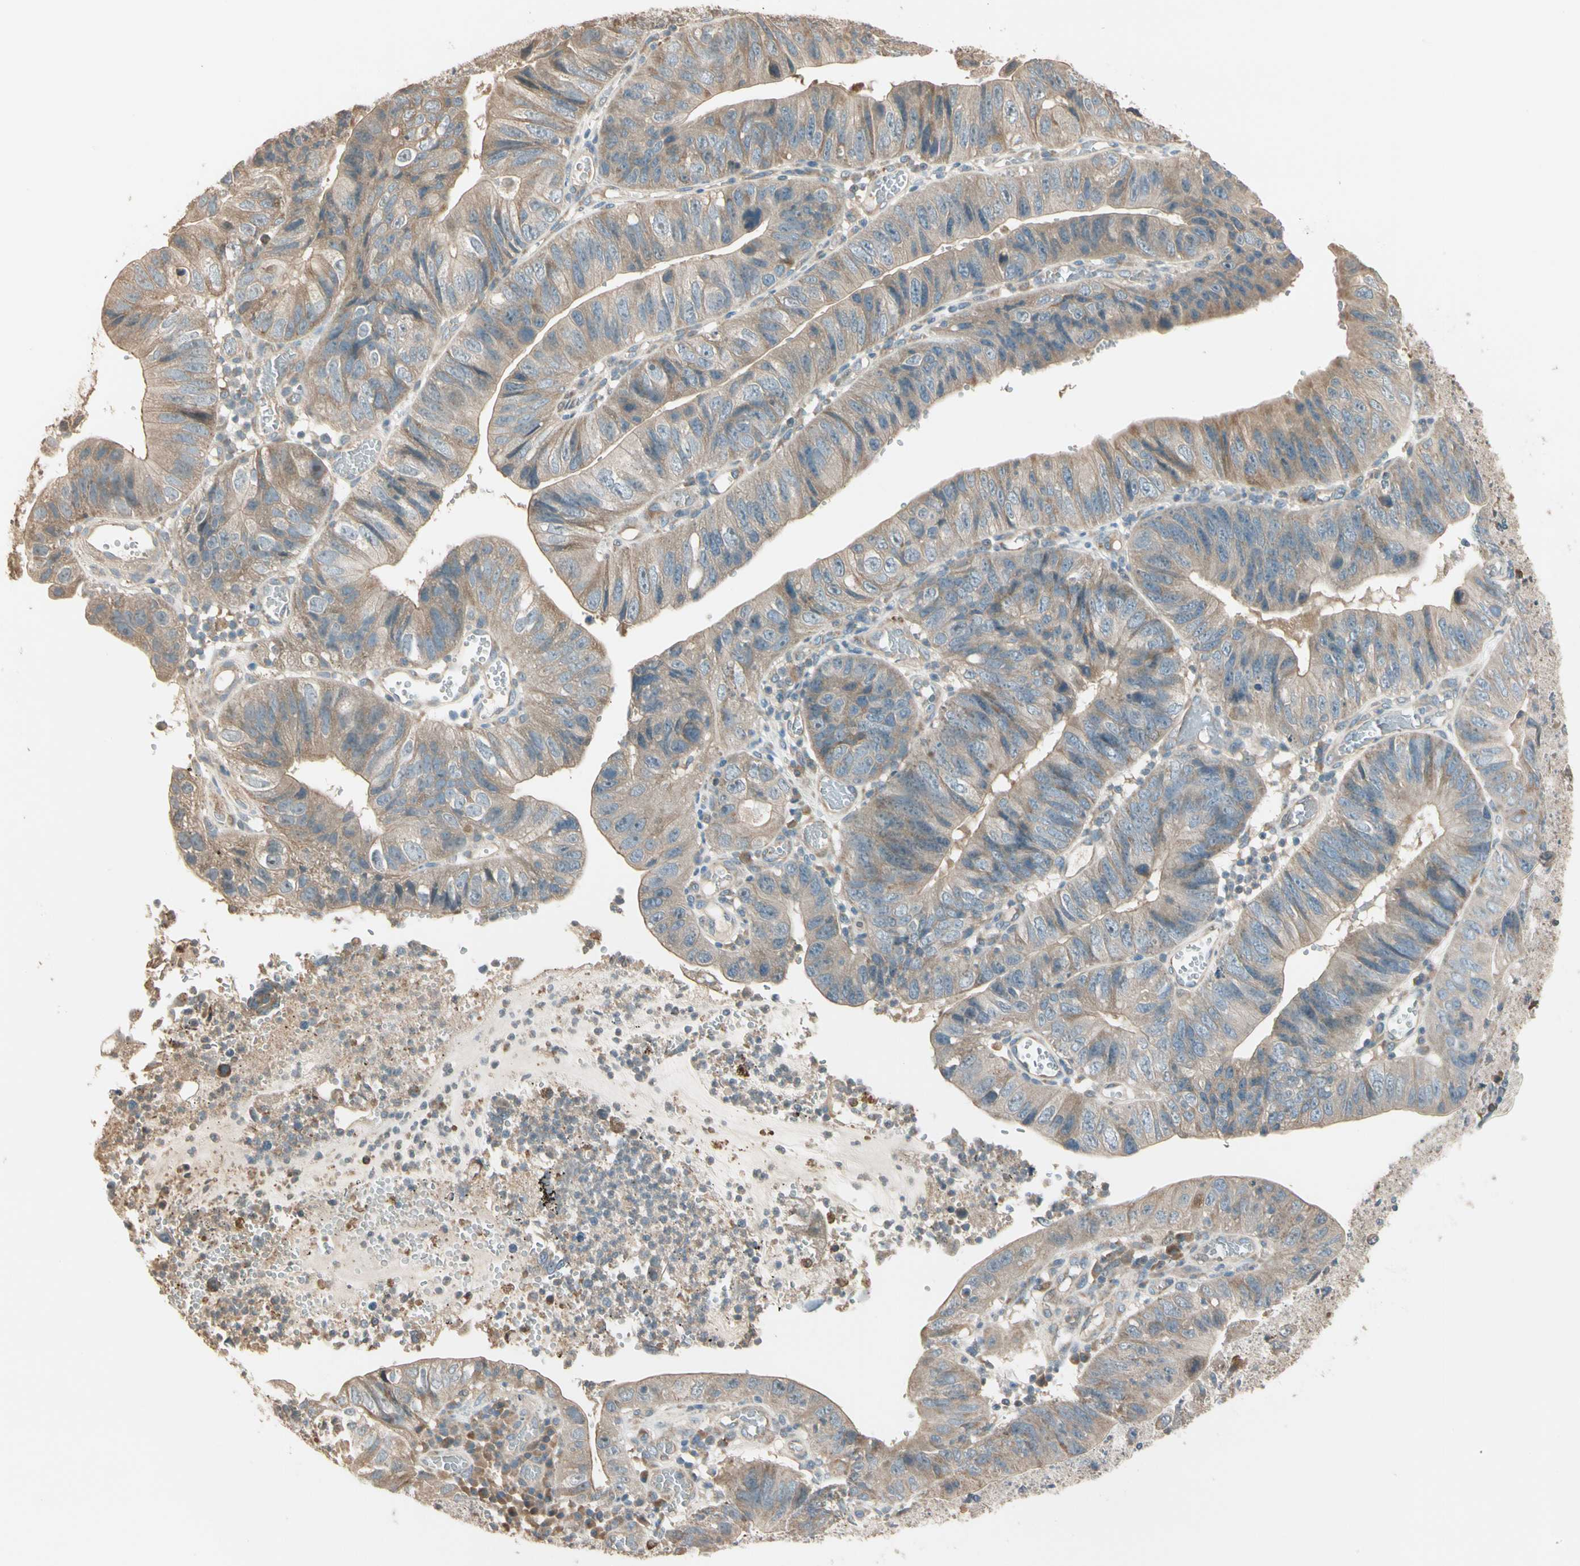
{"staining": {"intensity": "weak", "quantity": ">75%", "location": "cytoplasmic/membranous"}, "tissue": "stomach cancer", "cell_type": "Tumor cells", "image_type": "cancer", "snomed": [{"axis": "morphology", "description": "Adenocarcinoma, NOS"}, {"axis": "topography", "description": "Stomach"}], "caption": "Brown immunohistochemical staining in human adenocarcinoma (stomach) demonstrates weak cytoplasmic/membranous expression in about >75% of tumor cells.", "gene": "TNFRSF21", "patient": {"sex": "male", "age": 59}}